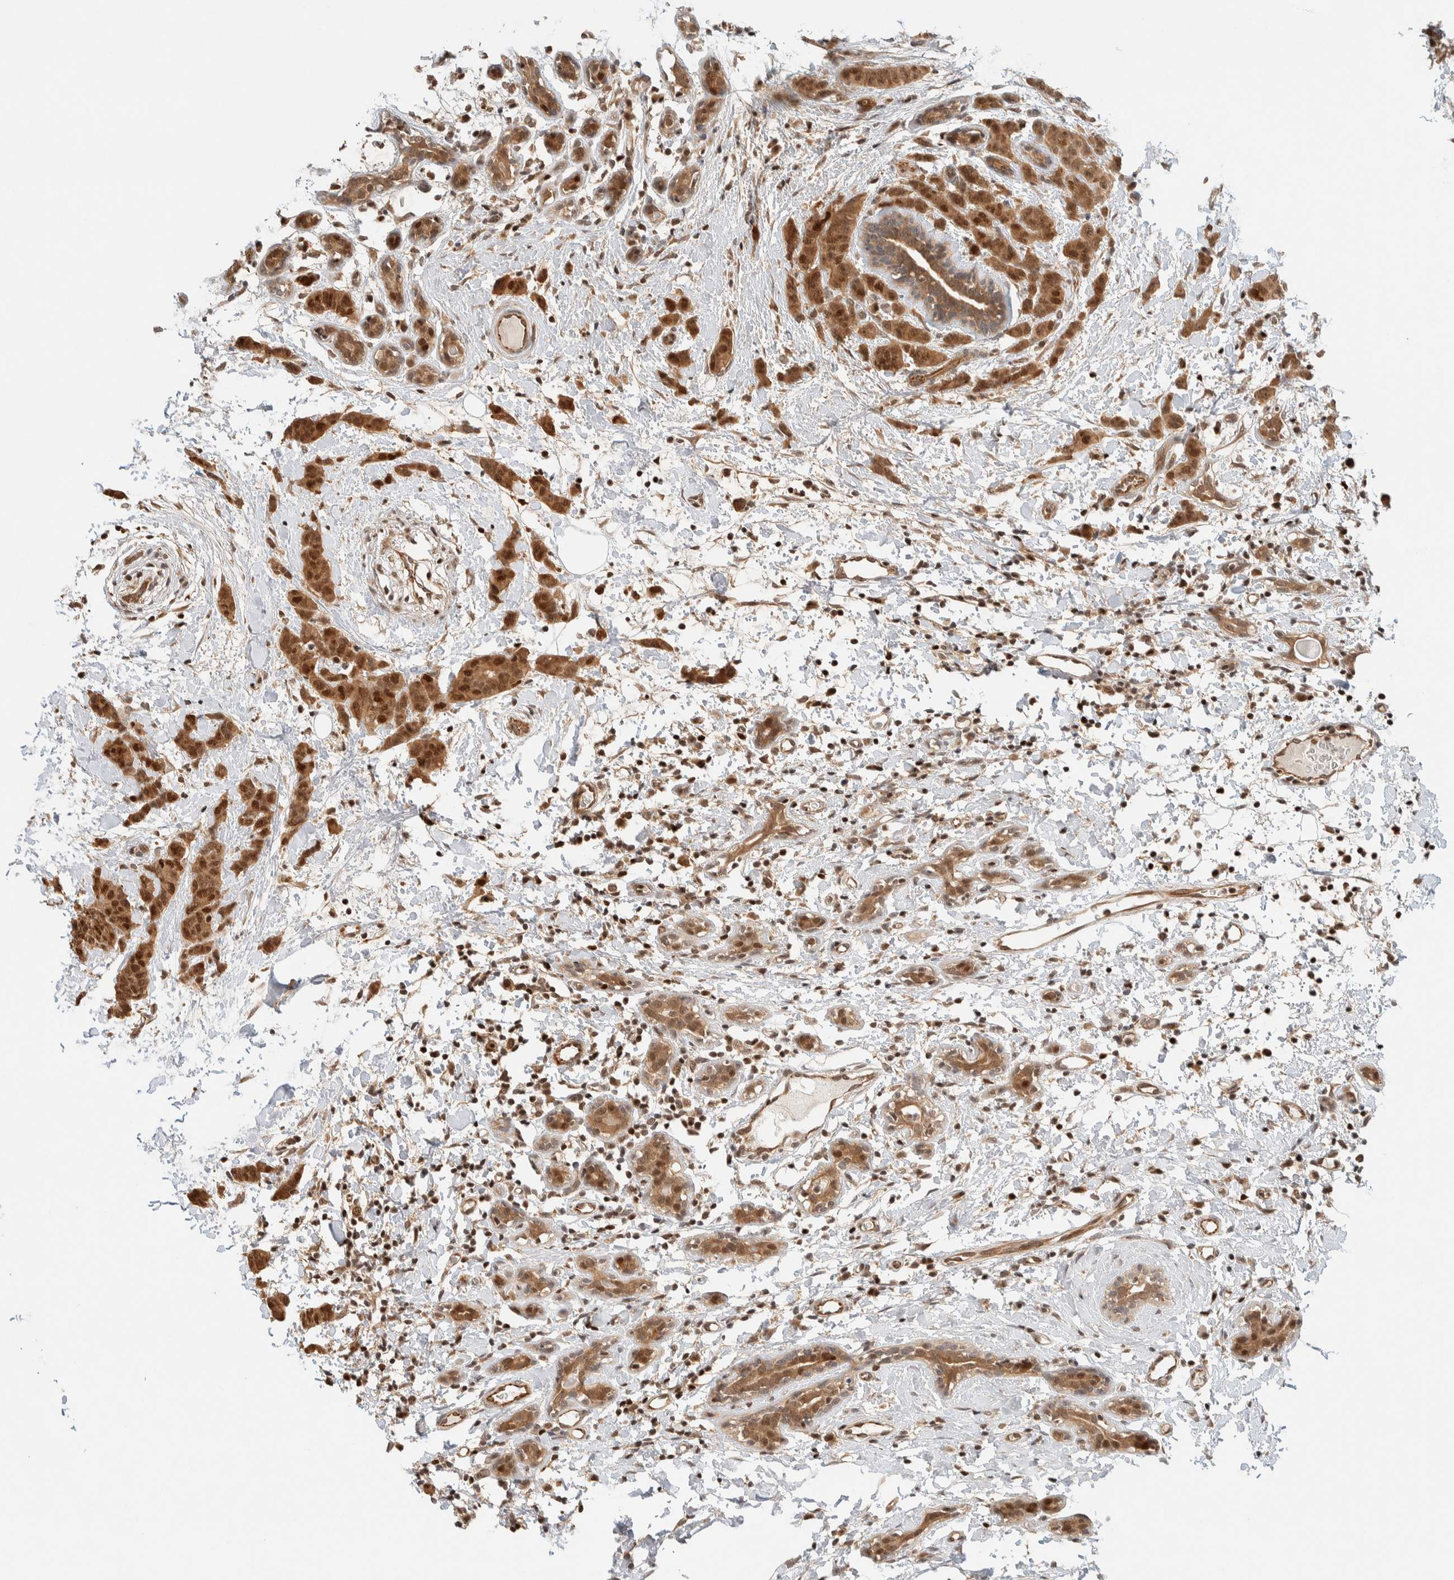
{"staining": {"intensity": "moderate", "quantity": ">75%", "location": "cytoplasmic/membranous,nuclear"}, "tissue": "breast cancer", "cell_type": "Tumor cells", "image_type": "cancer", "snomed": [{"axis": "morphology", "description": "Normal tissue, NOS"}, {"axis": "morphology", "description": "Duct carcinoma"}, {"axis": "topography", "description": "Breast"}], "caption": "Immunohistochemical staining of human breast invasive ductal carcinoma exhibits moderate cytoplasmic/membranous and nuclear protein positivity in about >75% of tumor cells.", "gene": "C8orf76", "patient": {"sex": "female", "age": 40}}